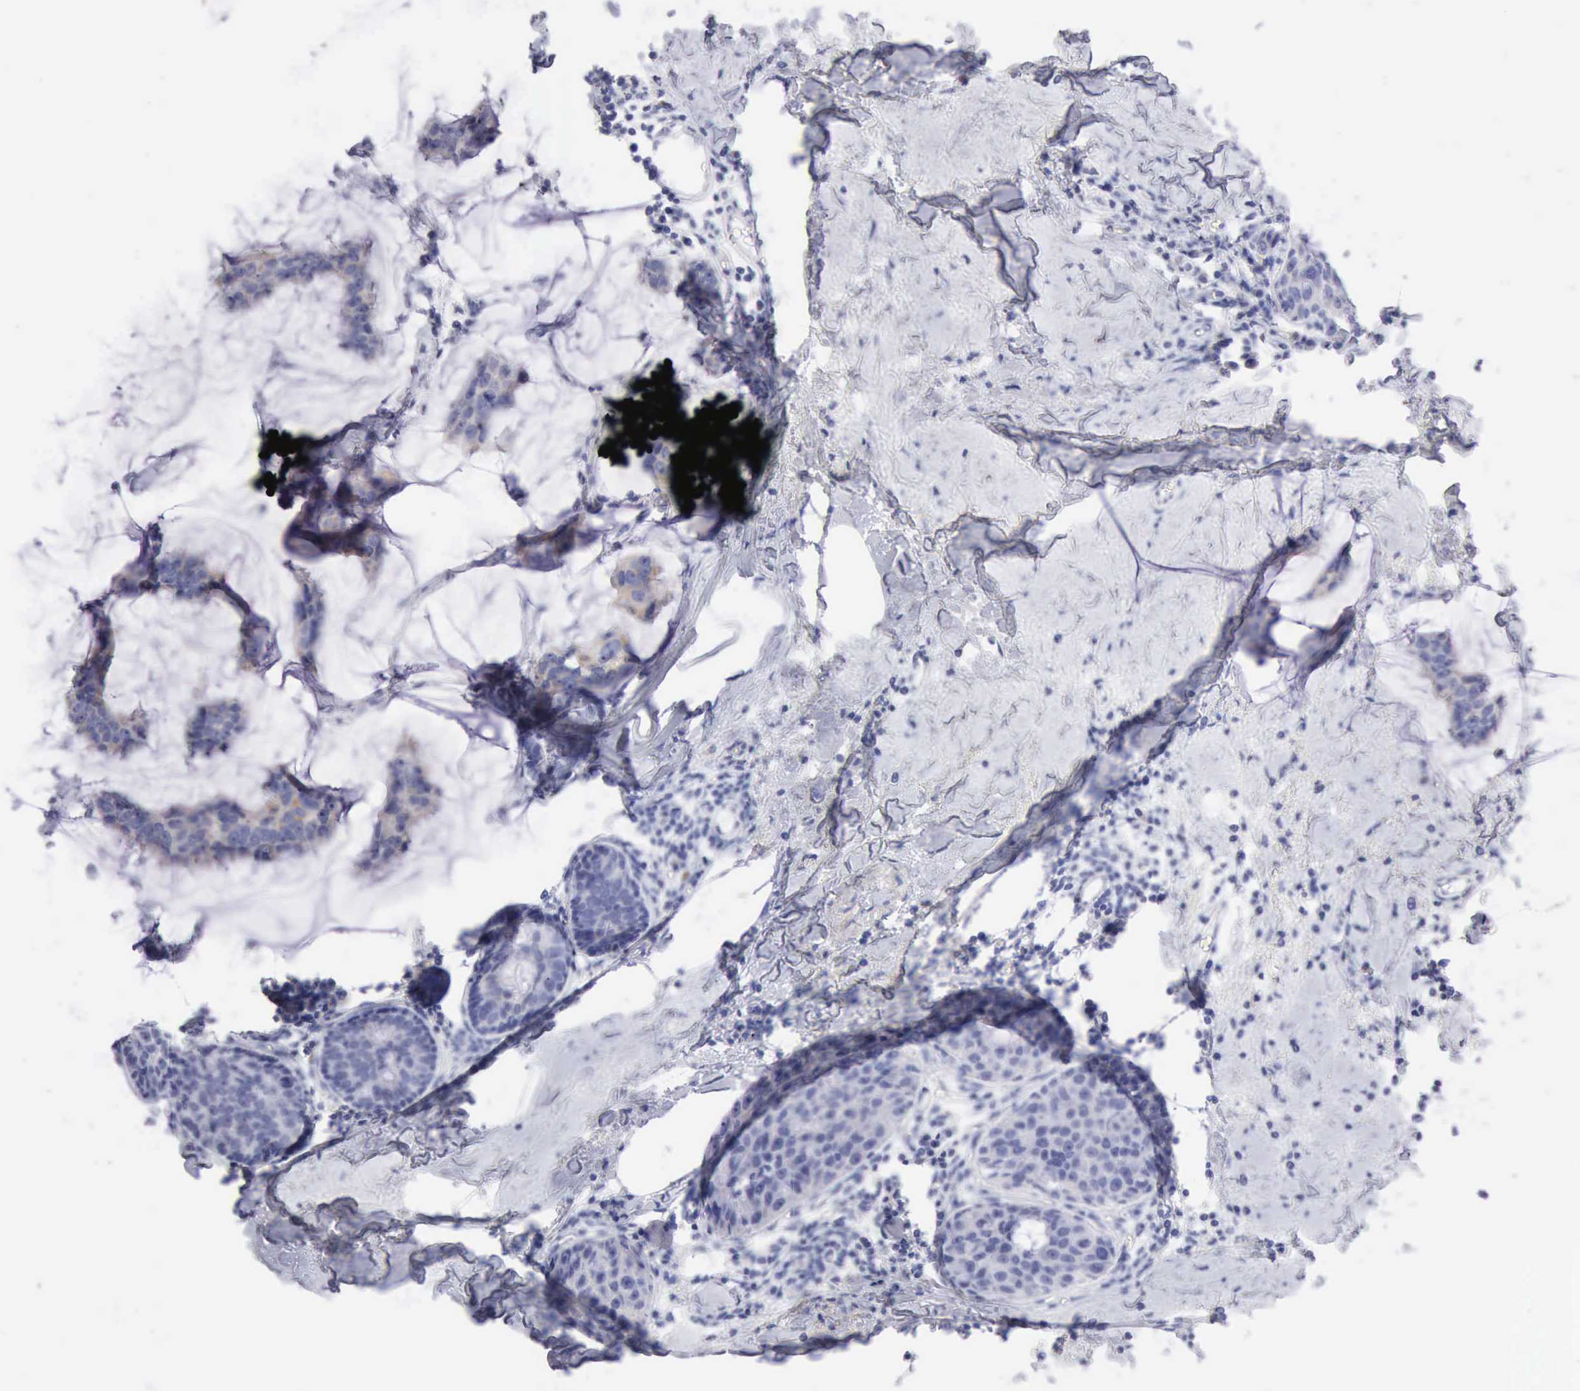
{"staining": {"intensity": "negative", "quantity": "none", "location": "none"}, "tissue": "breast cancer", "cell_type": "Tumor cells", "image_type": "cancer", "snomed": [{"axis": "morphology", "description": "Normal tissue, NOS"}, {"axis": "morphology", "description": "Duct carcinoma"}, {"axis": "topography", "description": "Breast"}], "caption": "Immunohistochemistry micrograph of human breast cancer (invasive ductal carcinoma) stained for a protein (brown), which exhibits no staining in tumor cells. (DAB (3,3'-diaminobenzidine) immunohistochemistry (IHC) with hematoxylin counter stain).", "gene": "ANGEL1", "patient": {"sex": "female", "age": 50}}